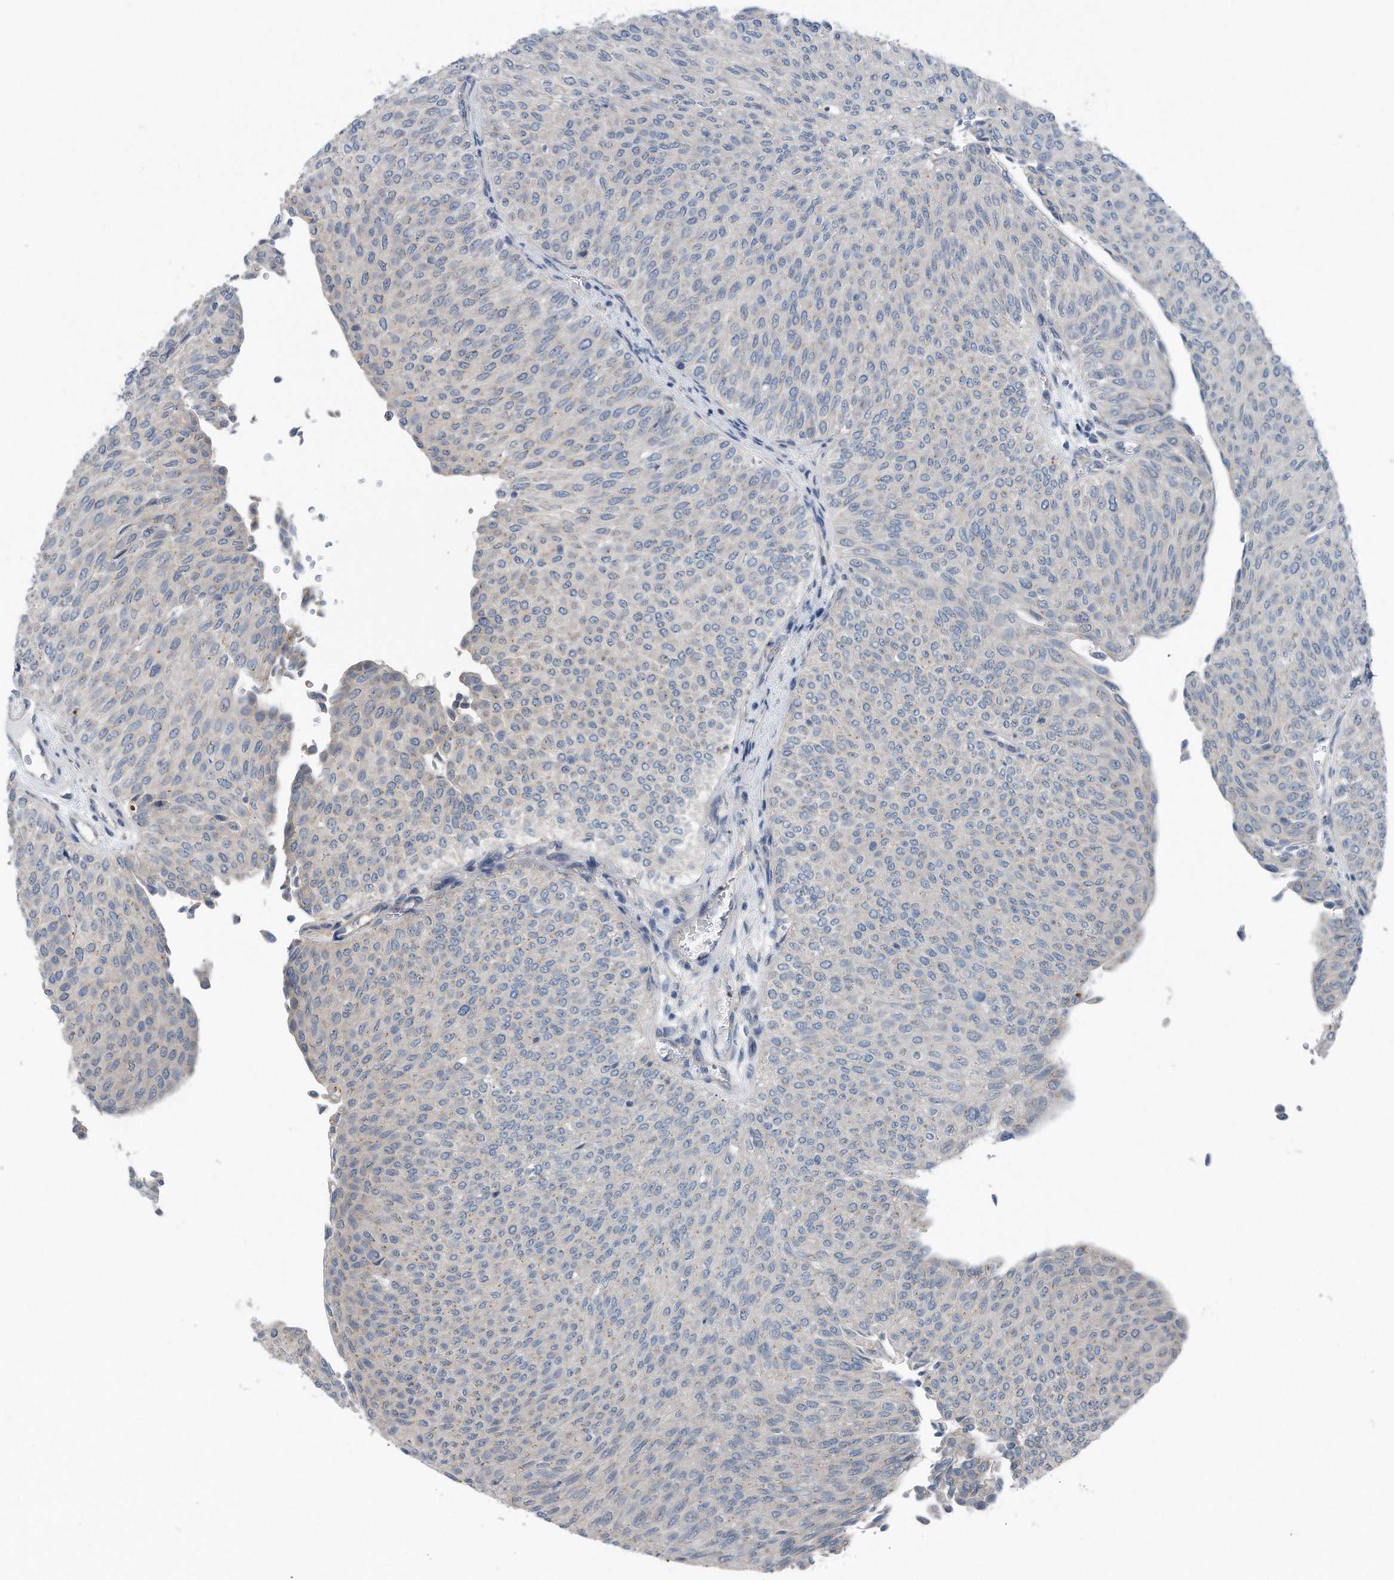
{"staining": {"intensity": "negative", "quantity": "none", "location": "none"}, "tissue": "urothelial cancer", "cell_type": "Tumor cells", "image_type": "cancer", "snomed": [{"axis": "morphology", "description": "Urothelial carcinoma, Low grade"}, {"axis": "topography", "description": "Urinary bladder"}], "caption": "Tumor cells show no significant protein positivity in low-grade urothelial carcinoma.", "gene": "YRDC", "patient": {"sex": "male", "age": 78}}